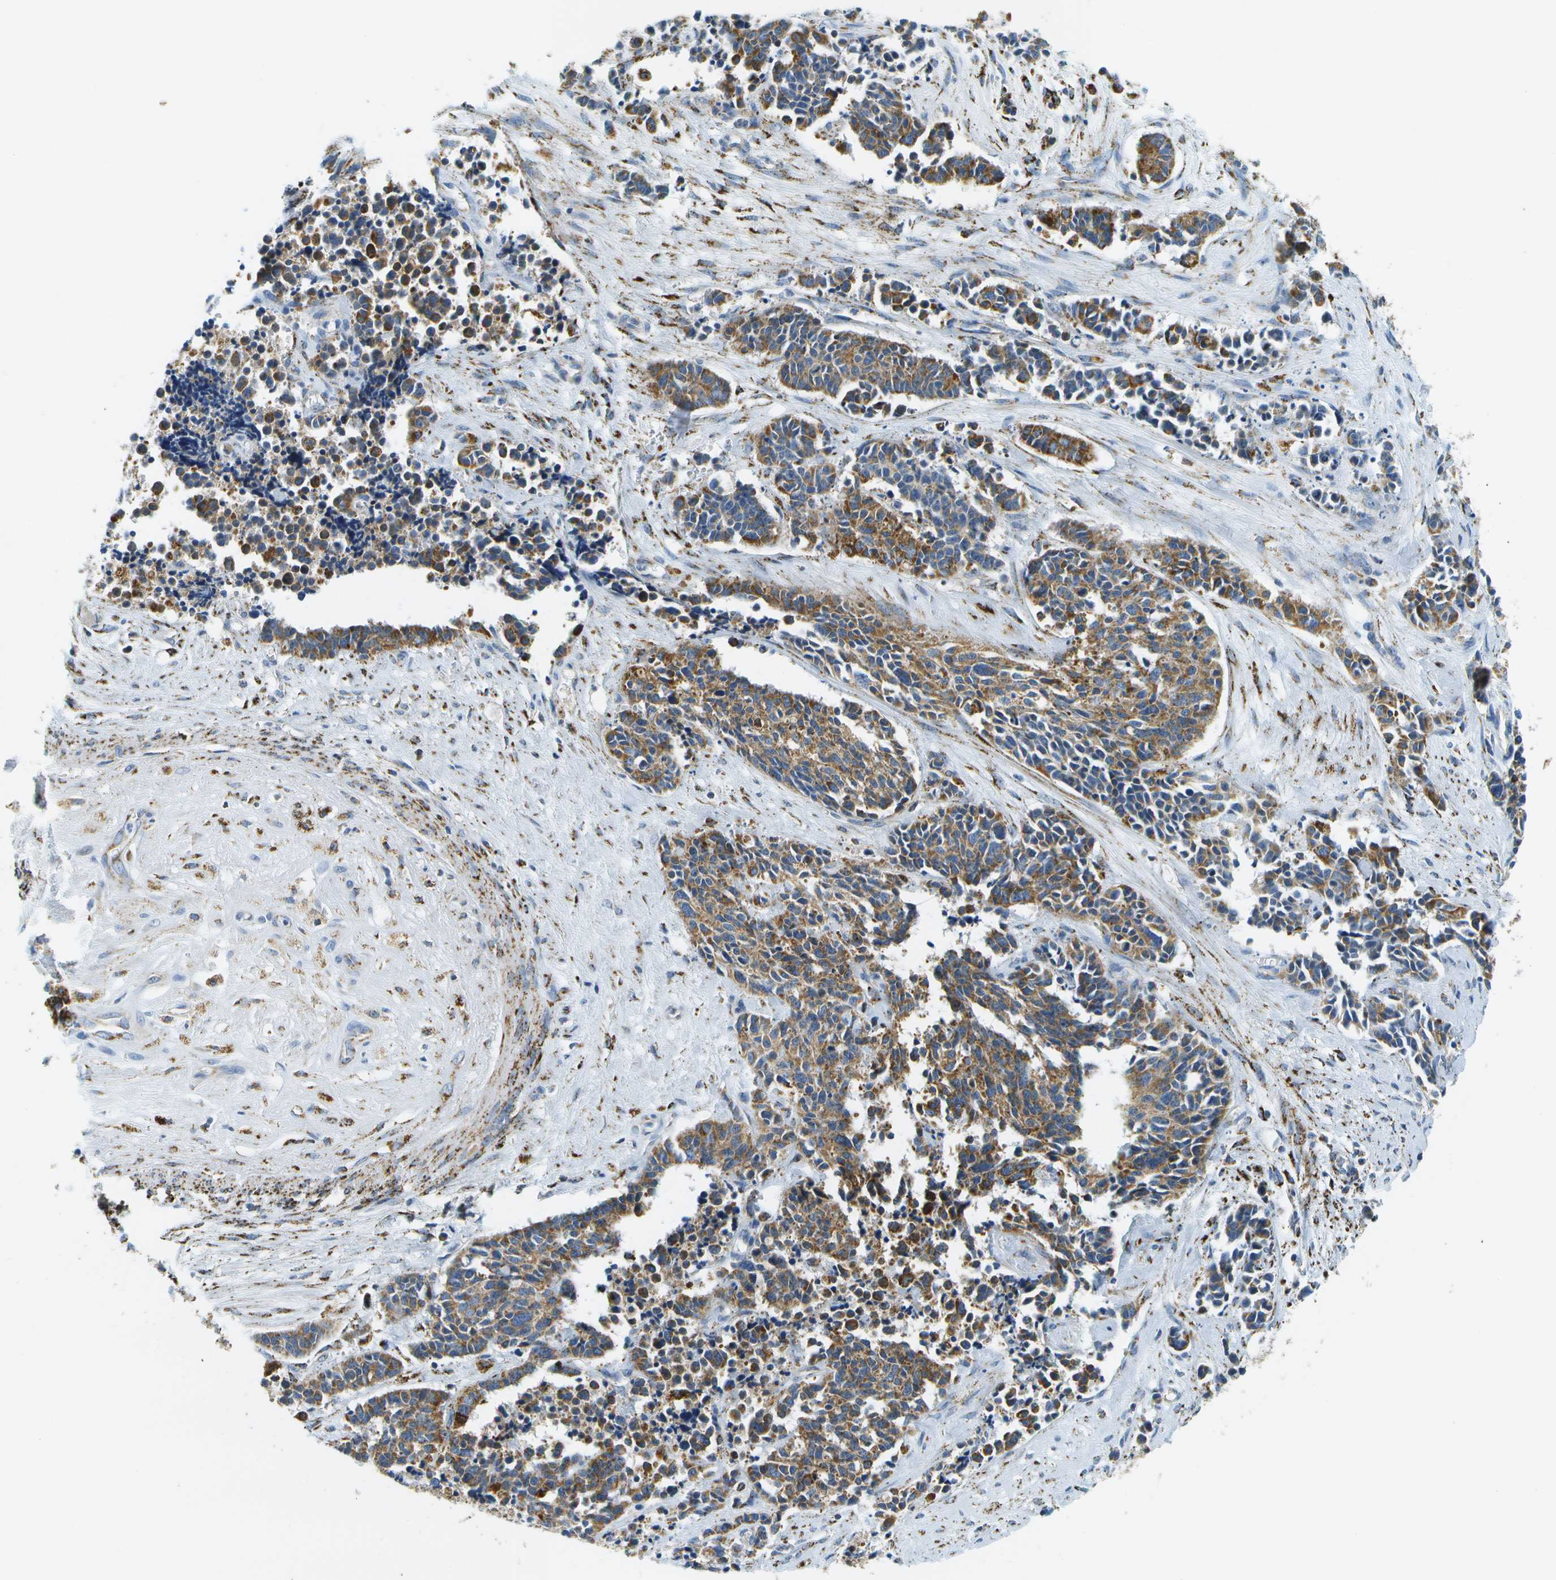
{"staining": {"intensity": "moderate", "quantity": ">75%", "location": "cytoplasmic/membranous"}, "tissue": "cervical cancer", "cell_type": "Tumor cells", "image_type": "cancer", "snomed": [{"axis": "morphology", "description": "Squamous cell carcinoma, NOS"}, {"axis": "topography", "description": "Cervix"}], "caption": "Brown immunohistochemical staining in human squamous cell carcinoma (cervical) reveals moderate cytoplasmic/membranous expression in approximately >75% of tumor cells.", "gene": "HLCS", "patient": {"sex": "female", "age": 35}}